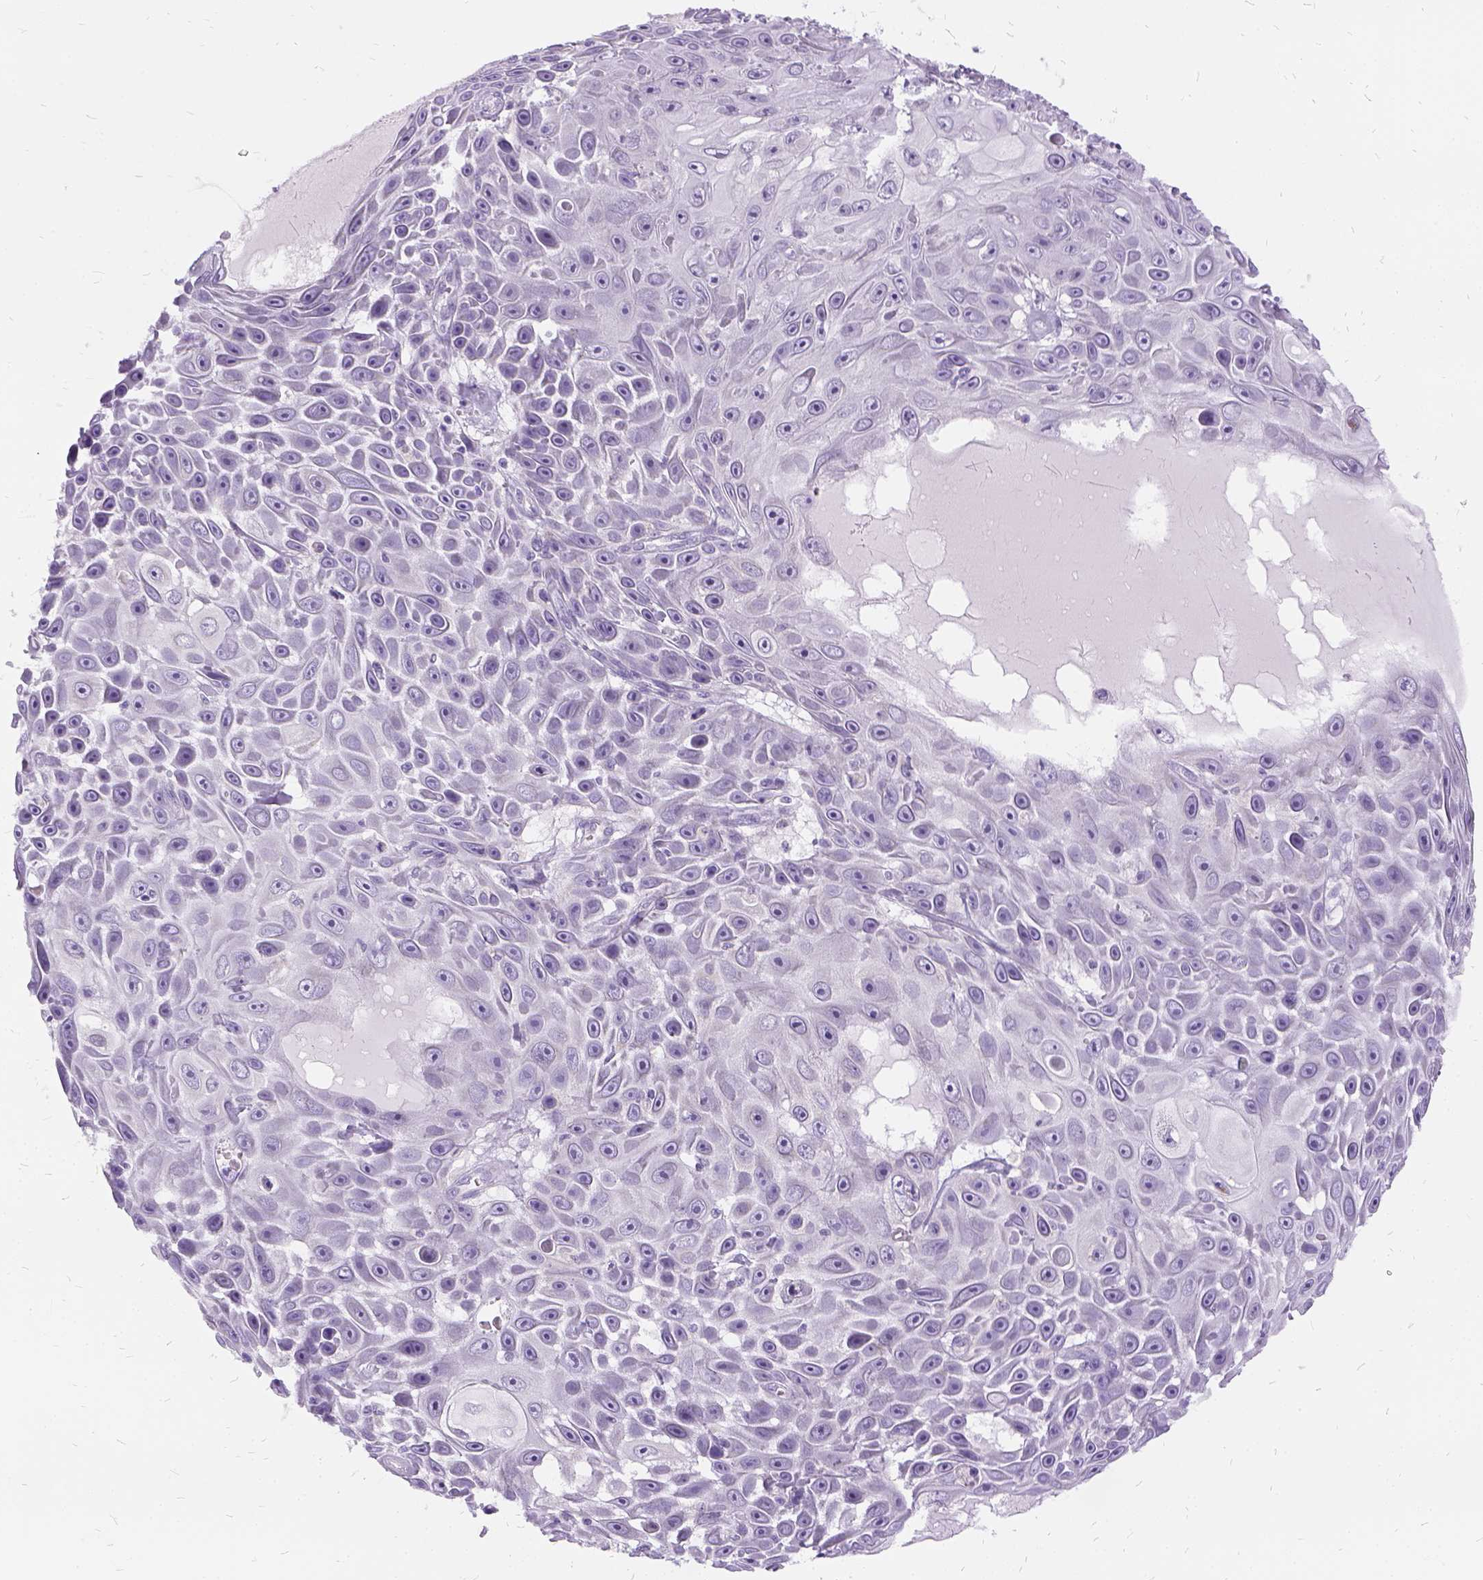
{"staining": {"intensity": "negative", "quantity": "none", "location": "none"}, "tissue": "skin cancer", "cell_type": "Tumor cells", "image_type": "cancer", "snomed": [{"axis": "morphology", "description": "Squamous cell carcinoma, NOS"}, {"axis": "topography", "description": "Skin"}], "caption": "The micrograph exhibits no significant staining in tumor cells of skin cancer.", "gene": "FDX1", "patient": {"sex": "male", "age": 82}}